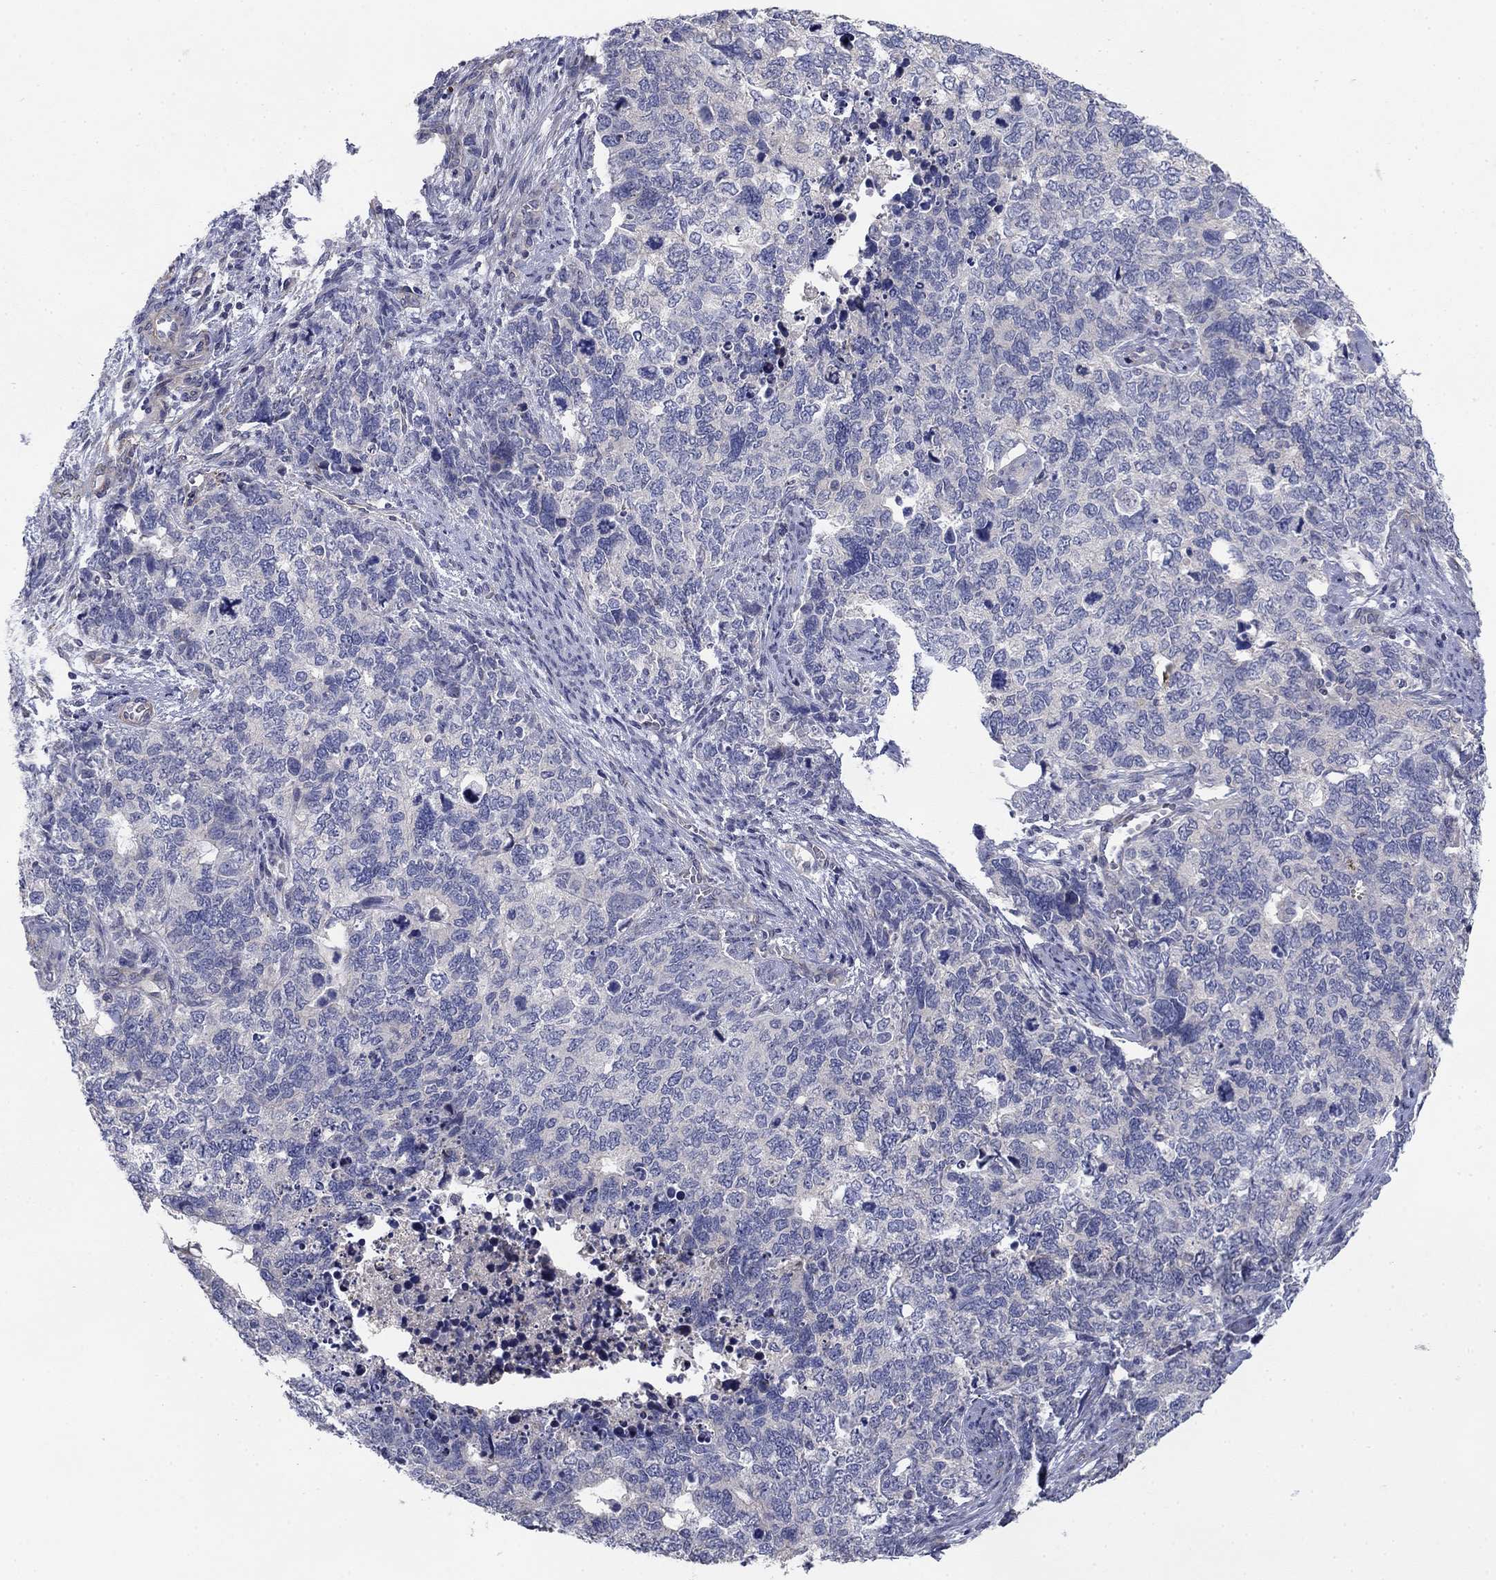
{"staining": {"intensity": "negative", "quantity": "none", "location": "none"}, "tissue": "cervical cancer", "cell_type": "Tumor cells", "image_type": "cancer", "snomed": [{"axis": "morphology", "description": "Squamous cell carcinoma, NOS"}, {"axis": "topography", "description": "Cervix"}], "caption": "Immunohistochemistry (IHC) photomicrograph of neoplastic tissue: human cervical cancer (squamous cell carcinoma) stained with DAB (3,3'-diaminobenzidine) displays no significant protein staining in tumor cells. (DAB (3,3'-diaminobenzidine) IHC, high magnification).", "gene": "GRK7", "patient": {"sex": "female", "age": 63}}